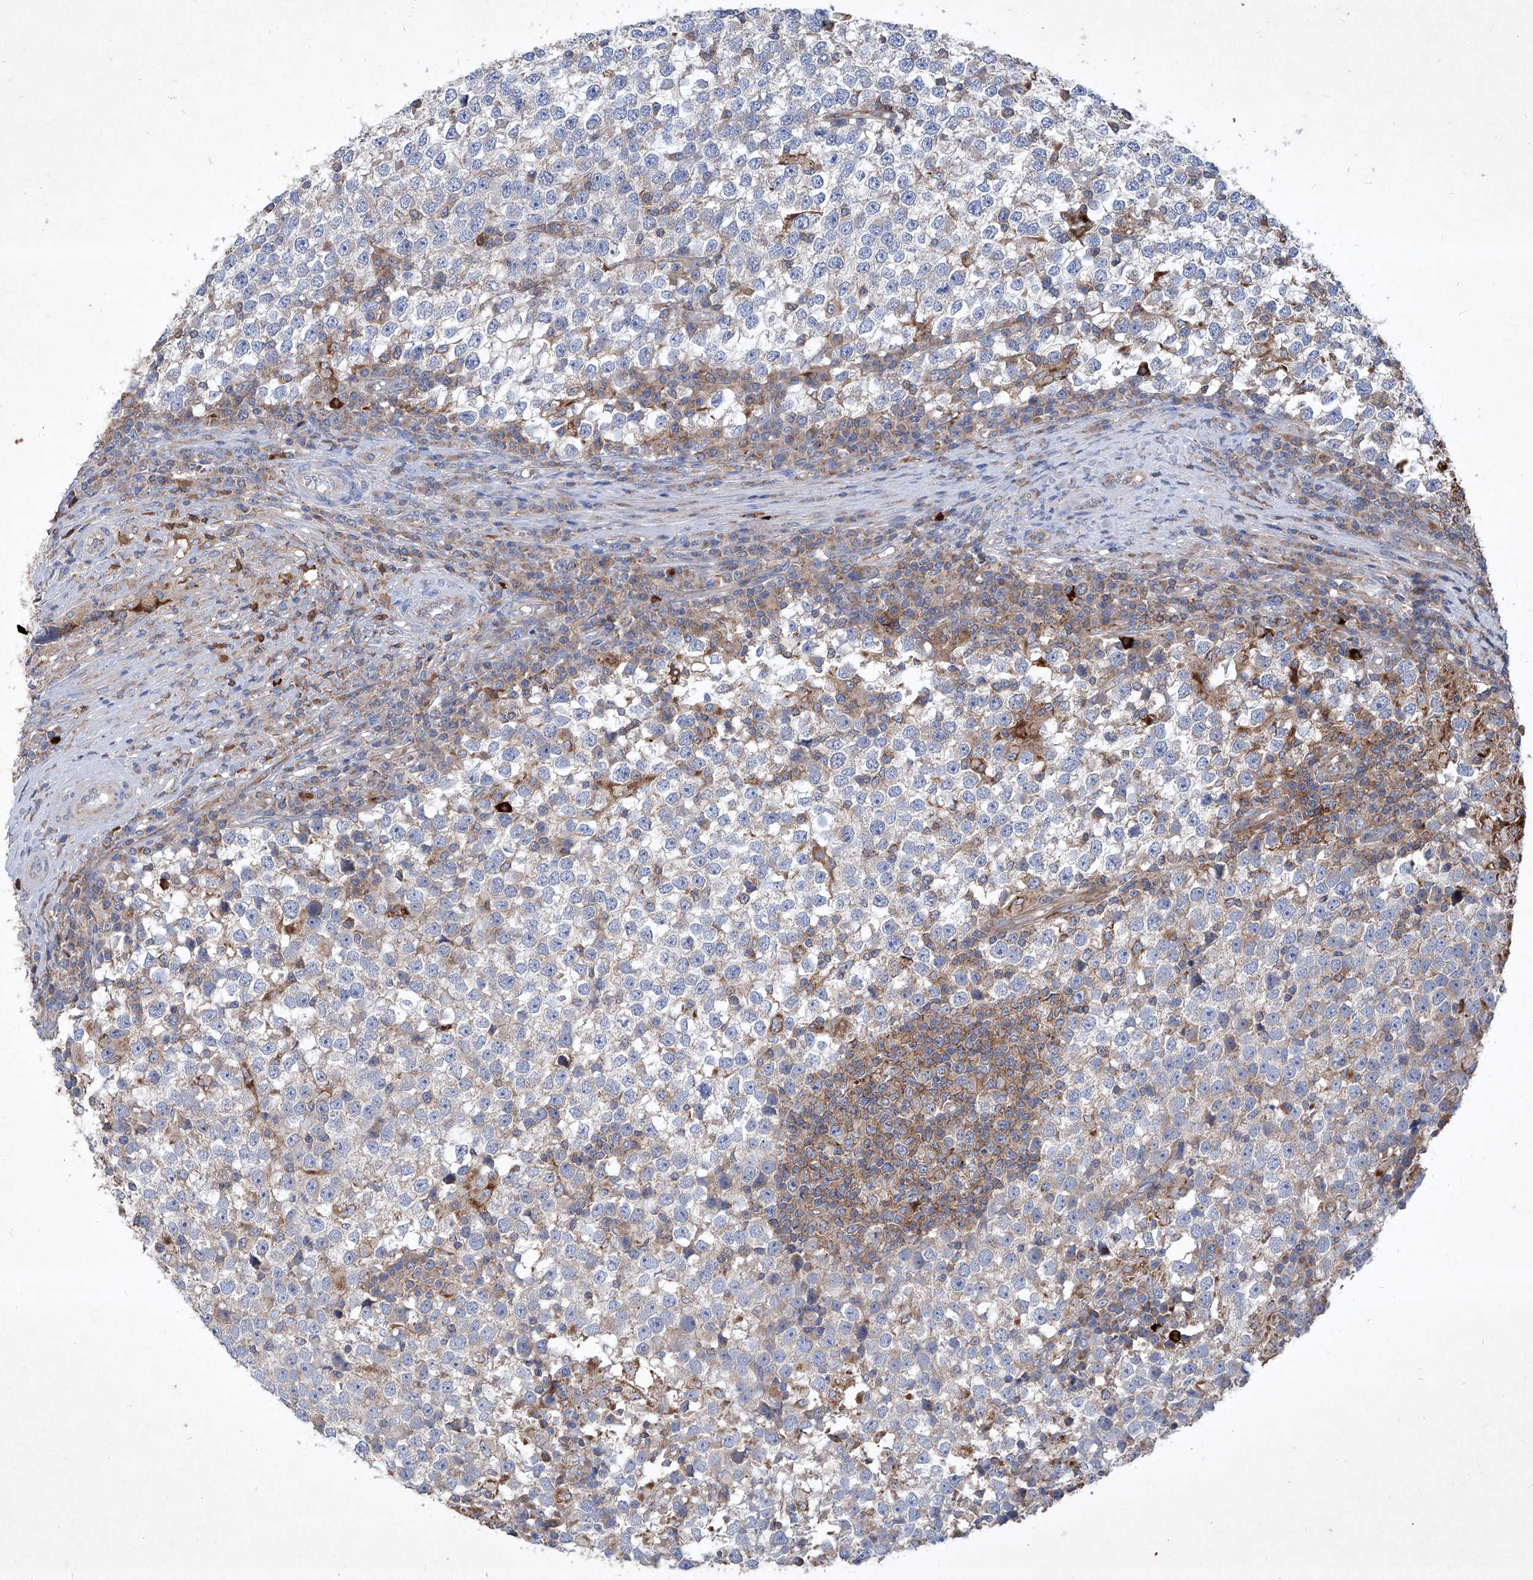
{"staining": {"intensity": "negative", "quantity": "none", "location": "none"}, "tissue": "testis cancer", "cell_type": "Tumor cells", "image_type": "cancer", "snomed": [{"axis": "morphology", "description": "Seminoma, NOS"}, {"axis": "topography", "description": "Testis"}], "caption": "Immunohistochemical staining of testis cancer (seminoma) demonstrates no significant staining in tumor cells. (DAB (3,3'-diaminobenzidine) IHC with hematoxylin counter stain).", "gene": "EPHA8", "patient": {"sex": "male", "age": 65}}